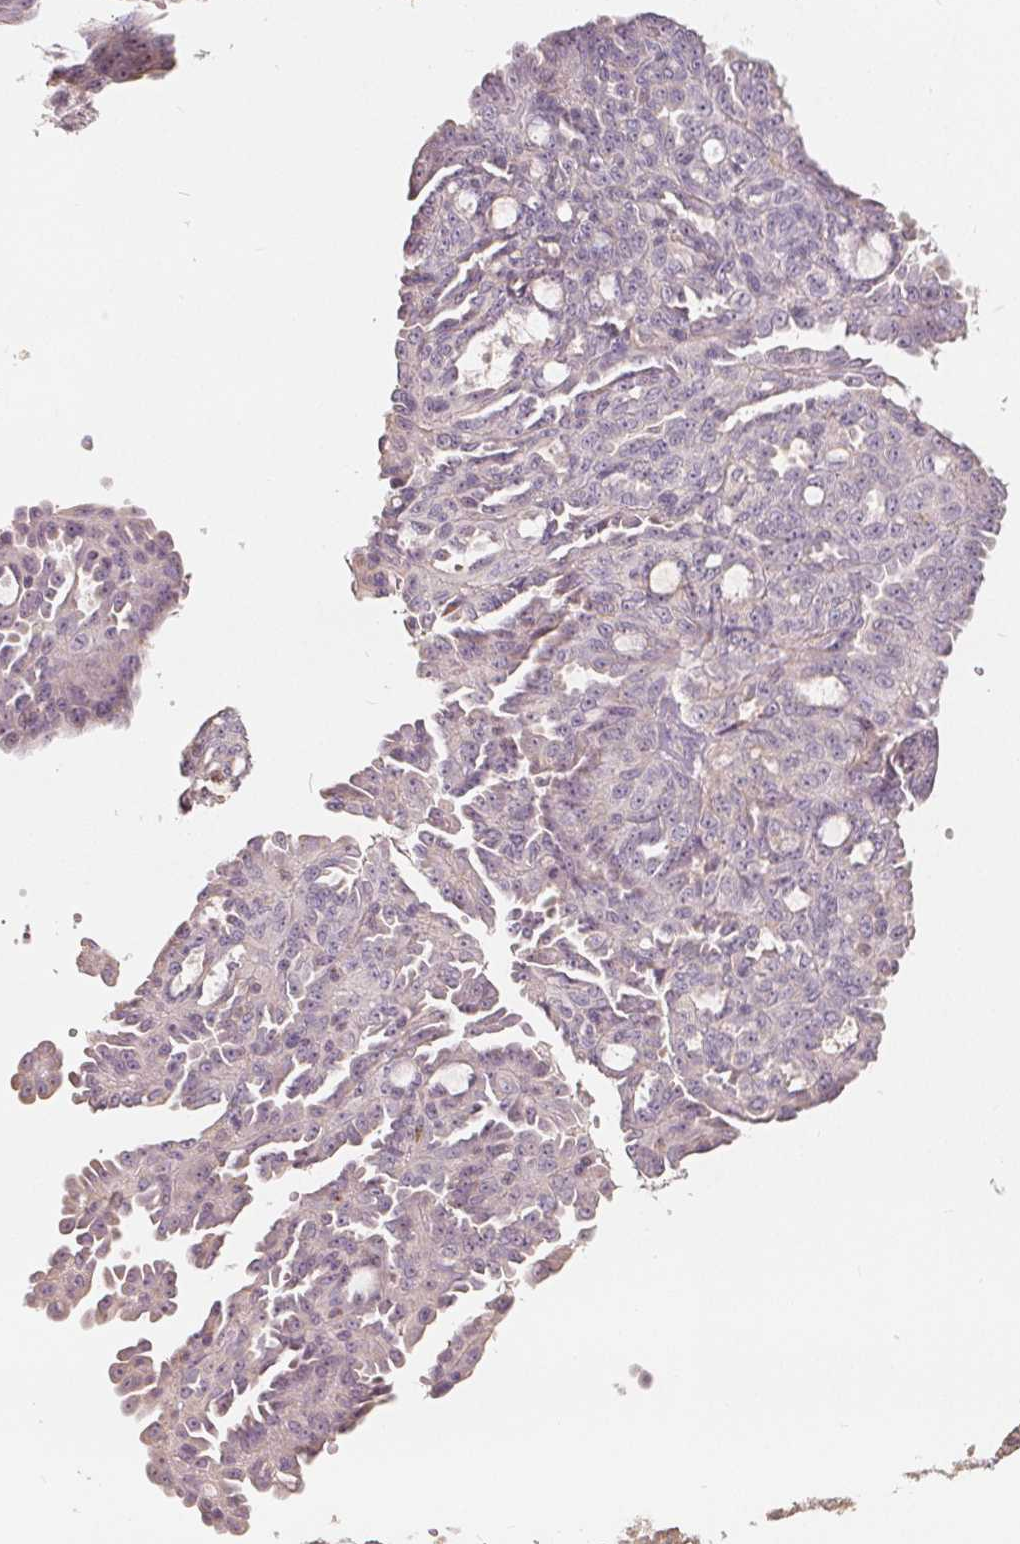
{"staining": {"intensity": "negative", "quantity": "none", "location": "none"}, "tissue": "ovarian cancer", "cell_type": "Tumor cells", "image_type": "cancer", "snomed": [{"axis": "morphology", "description": "Cystadenocarcinoma, serous, NOS"}, {"axis": "topography", "description": "Ovary"}], "caption": "A histopathology image of human ovarian serous cystadenocarcinoma is negative for staining in tumor cells. (DAB (3,3'-diaminobenzidine) IHC visualized using brightfield microscopy, high magnification).", "gene": "DRC3", "patient": {"sex": "female", "age": 71}}